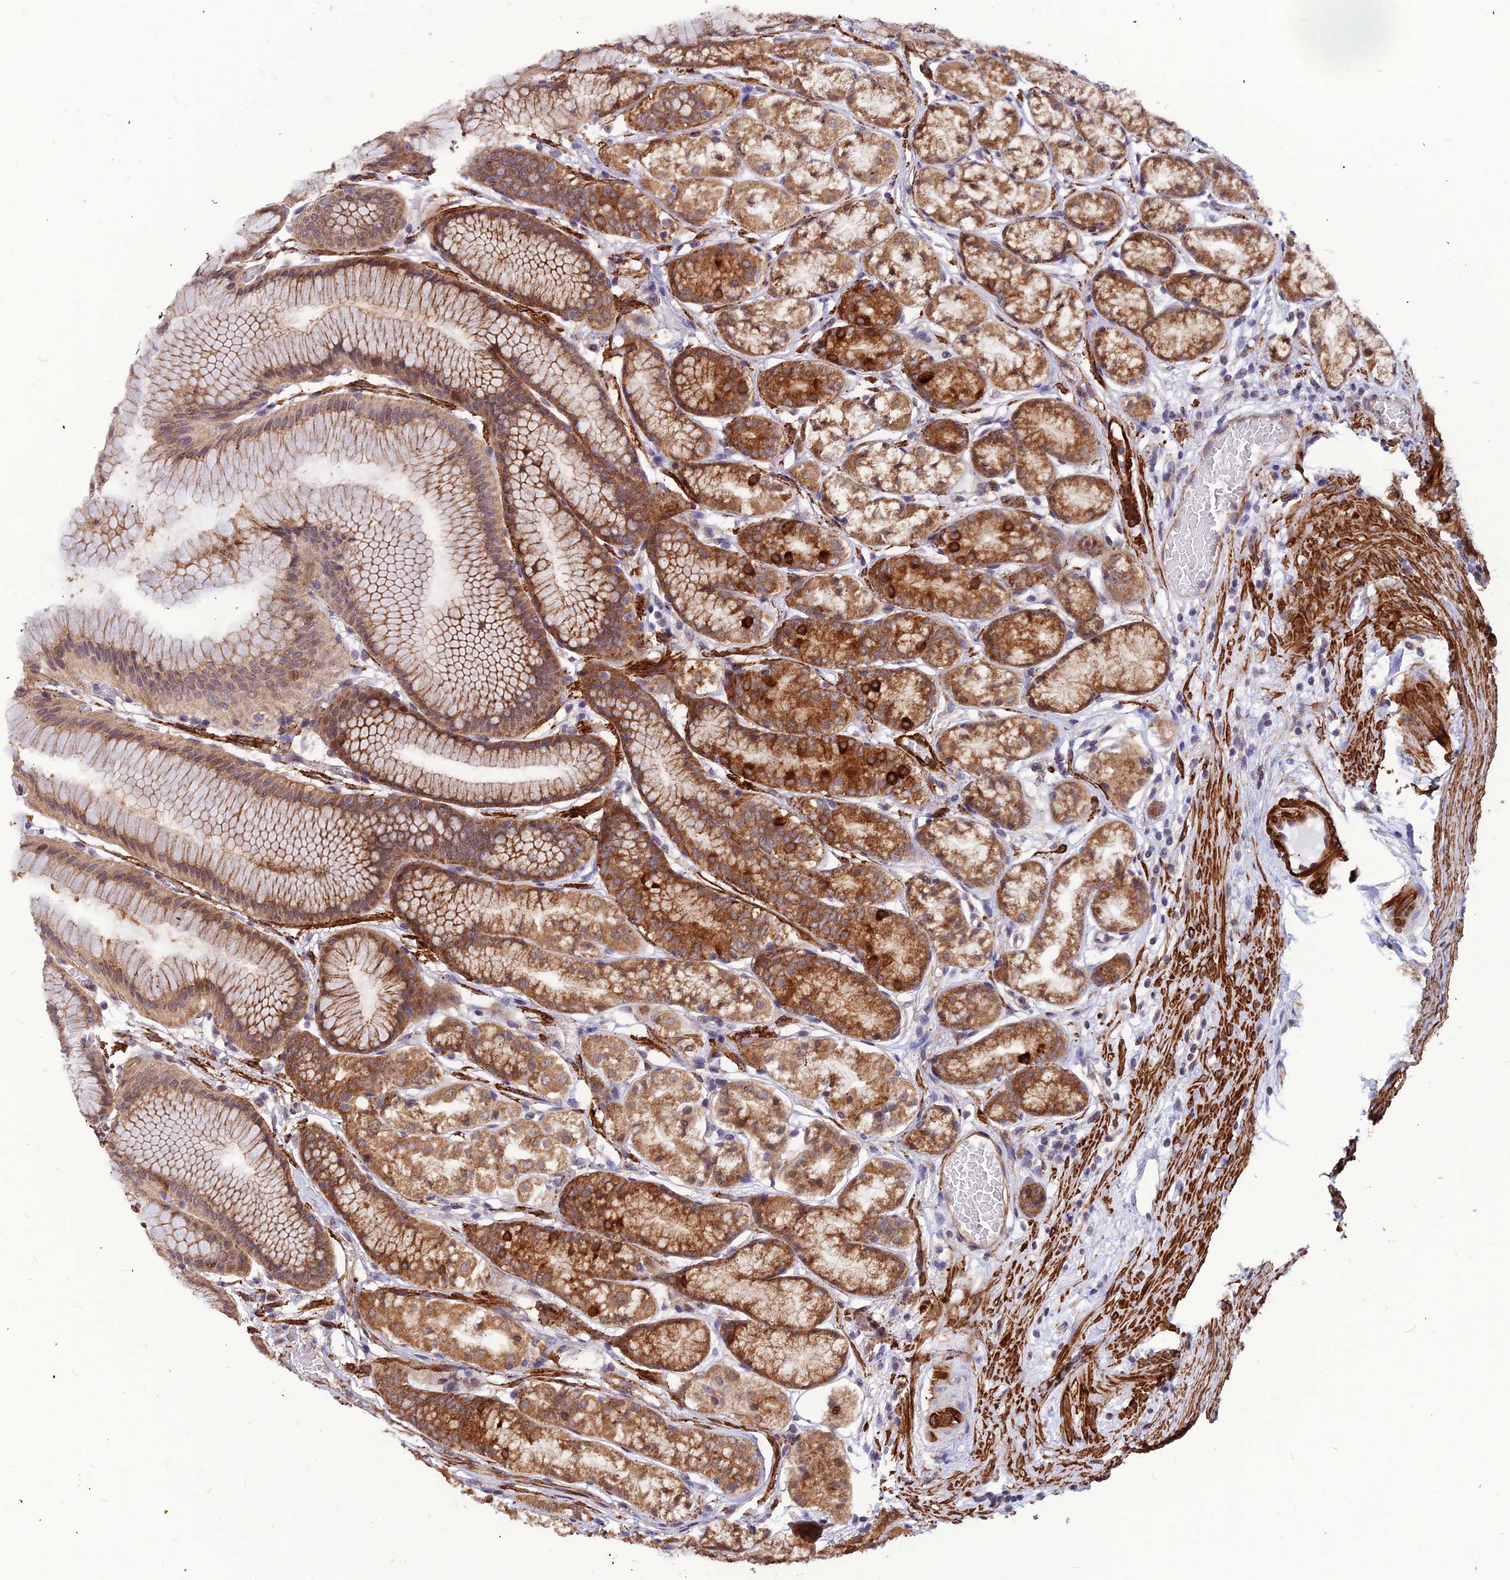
{"staining": {"intensity": "strong", "quantity": ">75%", "location": "cytoplasmic/membranous"}, "tissue": "stomach", "cell_type": "Glandular cells", "image_type": "normal", "snomed": [{"axis": "morphology", "description": "Normal tissue, NOS"}, {"axis": "morphology", "description": "Adenocarcinoma, NOS"}, {"axis": "morphology", "description": "Adenocarcinoma, High grade"}, {"axis": "topography", "description": "Stomach, upper"}, {"axis": "topography", "description": "Stomach"}], "caption": "An image of human stomach stained for a protein displays strong cytoplasmic/membranous brown staining in glandular cells.", "gene": "LEKR1", "patient": {"sex": "female", "age": 65}}